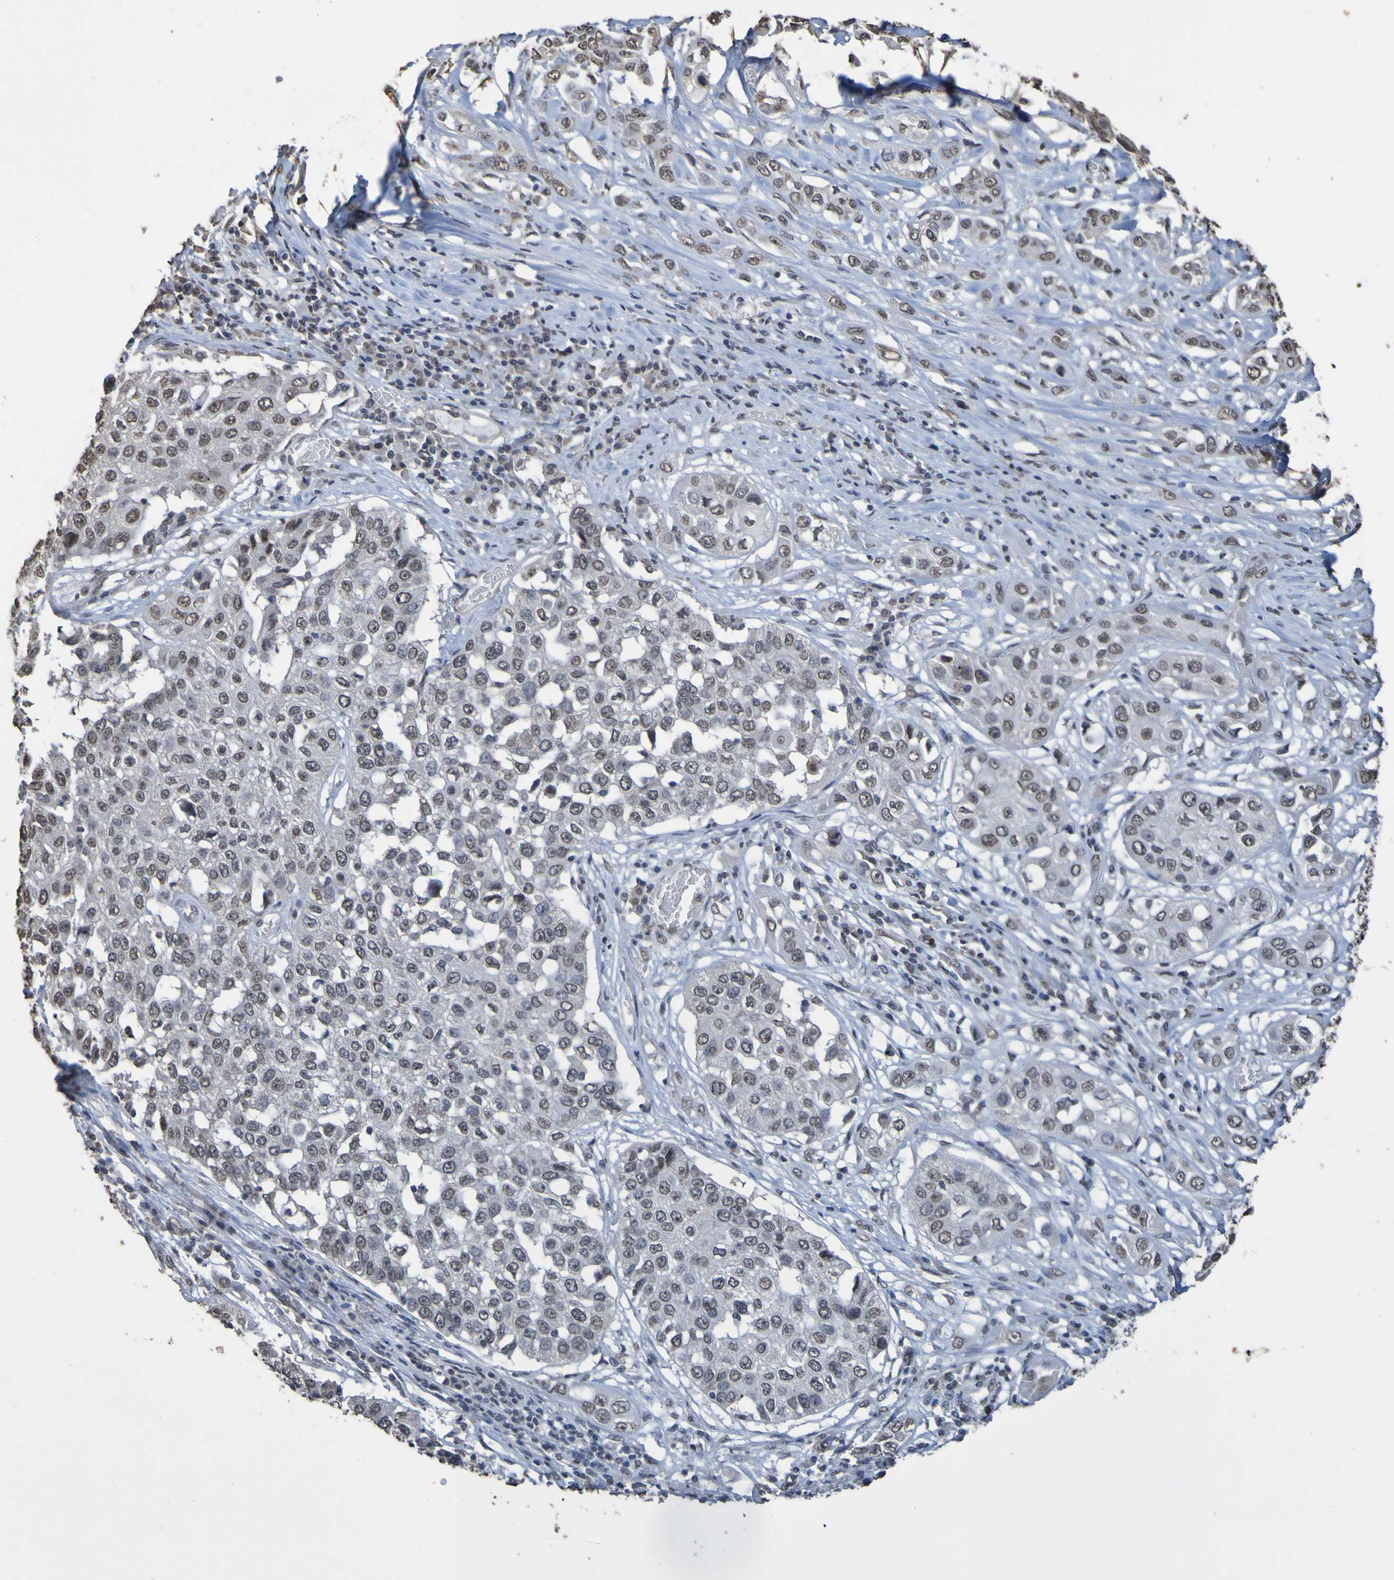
{"staining": {"intensity": "weak", "quantity": "25%-75%", "location": "nuclear"}, "tissue": "lung cancer", "cell_type": "Tumor cells", "image_type": "cancer", "snomed": [{"axis": "morphology", "description": "Squamous cell carcinoma, NOS"}, {"axis": "topography", "description": "Lung"}], "caption": "Human lung cancer stained for a protein (brown) shows weak nuclear positive staining in approximately 25%-75% of tumor cells.", "gene": "ALKBH2", "patient": {"sex": "male", "age": 71}}